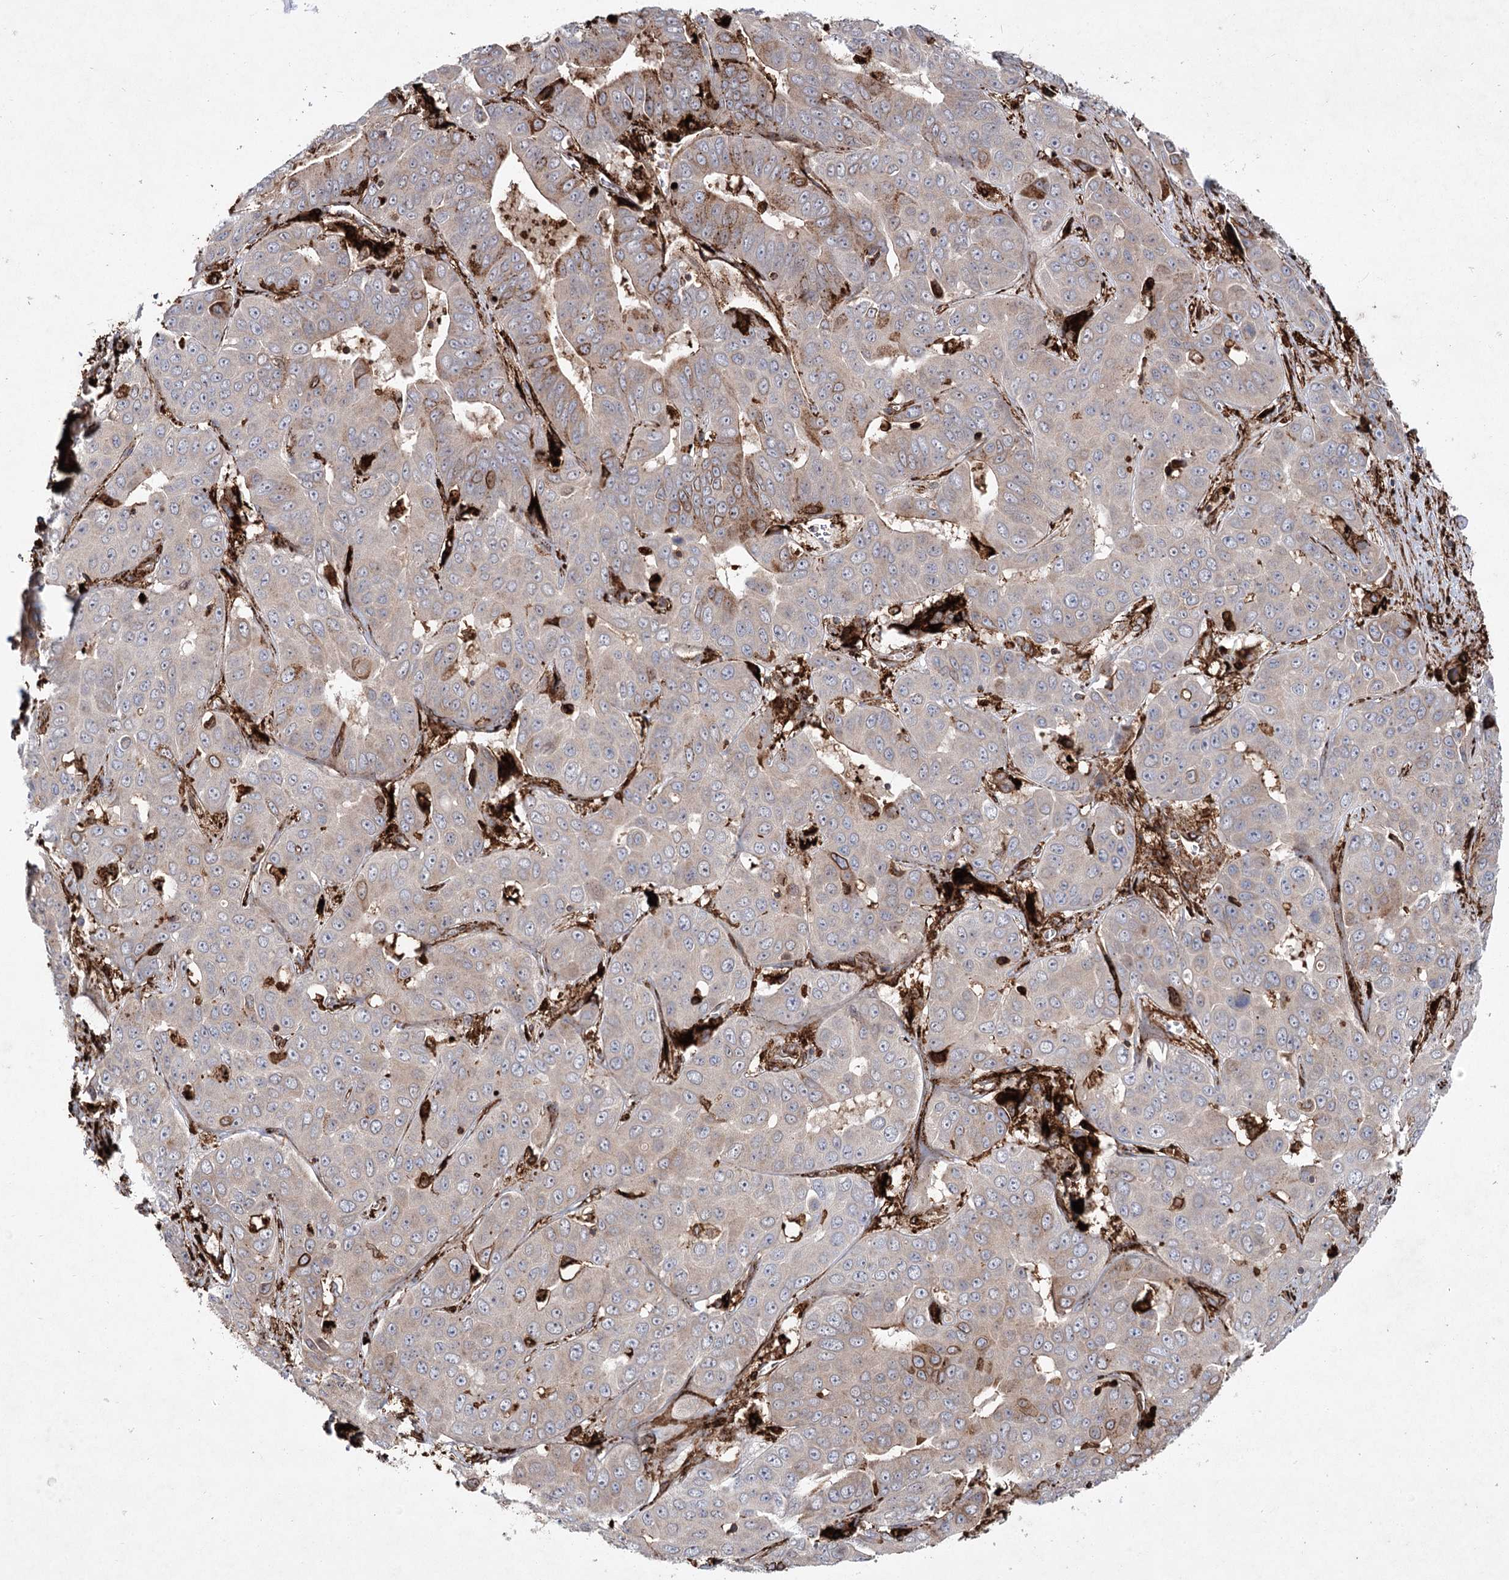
{"staining": {"intensity": "negative", "quantity": "none", "location": "none"}, "tissue": "liver cancer", "cell_type": "Tumor cells", "image_type": "cancer", "snomed": [{"axis": "morphology", "description": "Cholangiocarcinoma"}, {"axis": "topography", "description": "Liver"}], "caption": "DAB immunohistochemical staining of human liver cancer (cholangiocarcinoma) exhibits no significant positivity in tumor cells.", "gene": "DCUN1D4", "patient": {"sex": "female", "age": 52}}